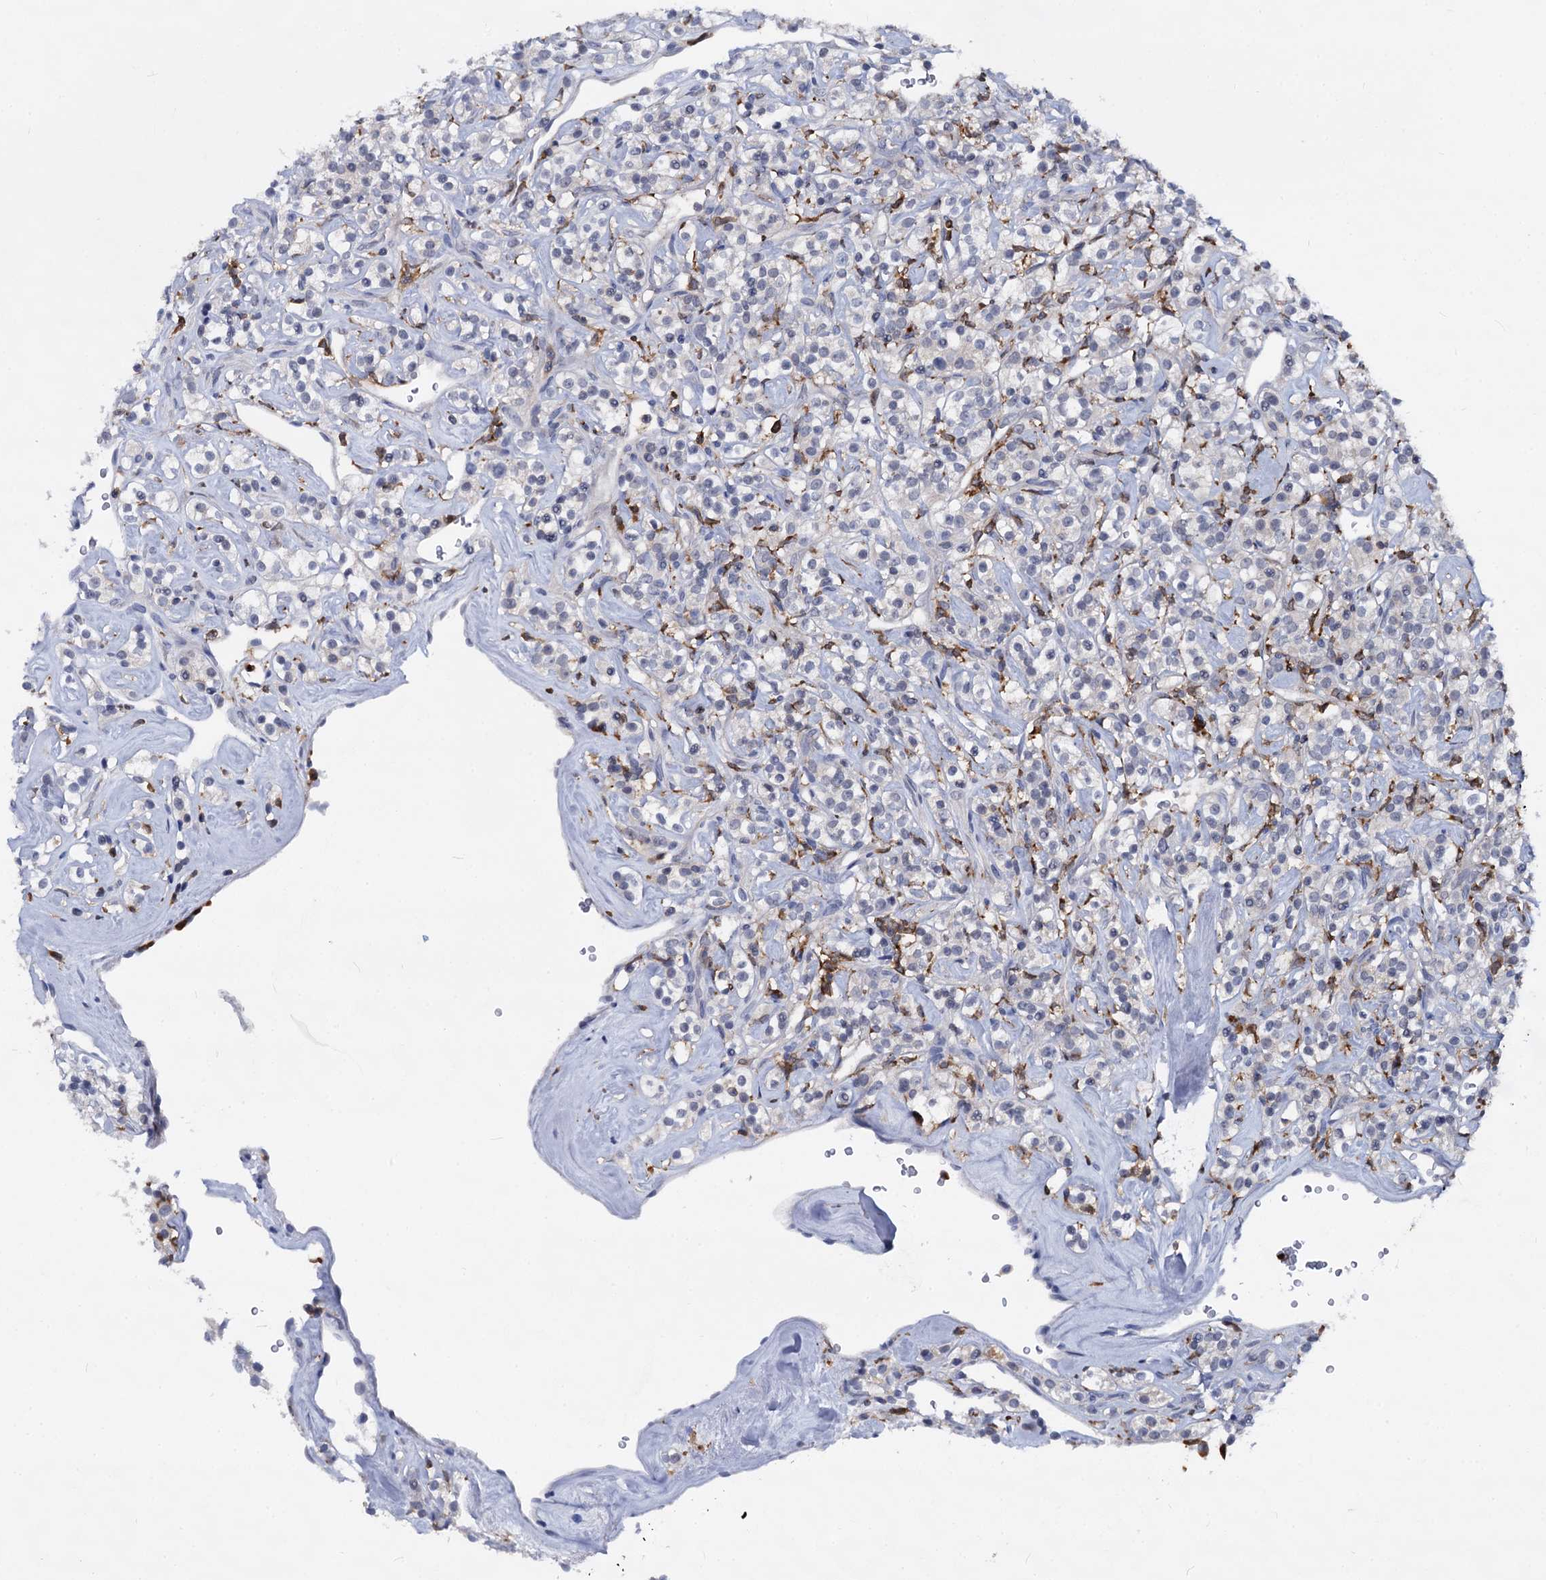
{"staining": {"intensity": "negative", "quantity": "none", "location": "none"}, "tissue": "renal cancer", "cell_type": "Tumor cells", "image_type": "cancer", "snomed": [{"axis": "morphology", "description": "Adenocarcinoma, NOS"}, {"axis": "topography", "description": "Kidney"}], "caption": "Immunohistochemistry micrograph of neoplastic tissue: adenocarcinoma (renal) stained with DAB (3,3'-diaminobenzidine) displays no significant protein staining in tumor cells.", "gene": "RHOG", "patient": {"sex": "male", "age": 77}}